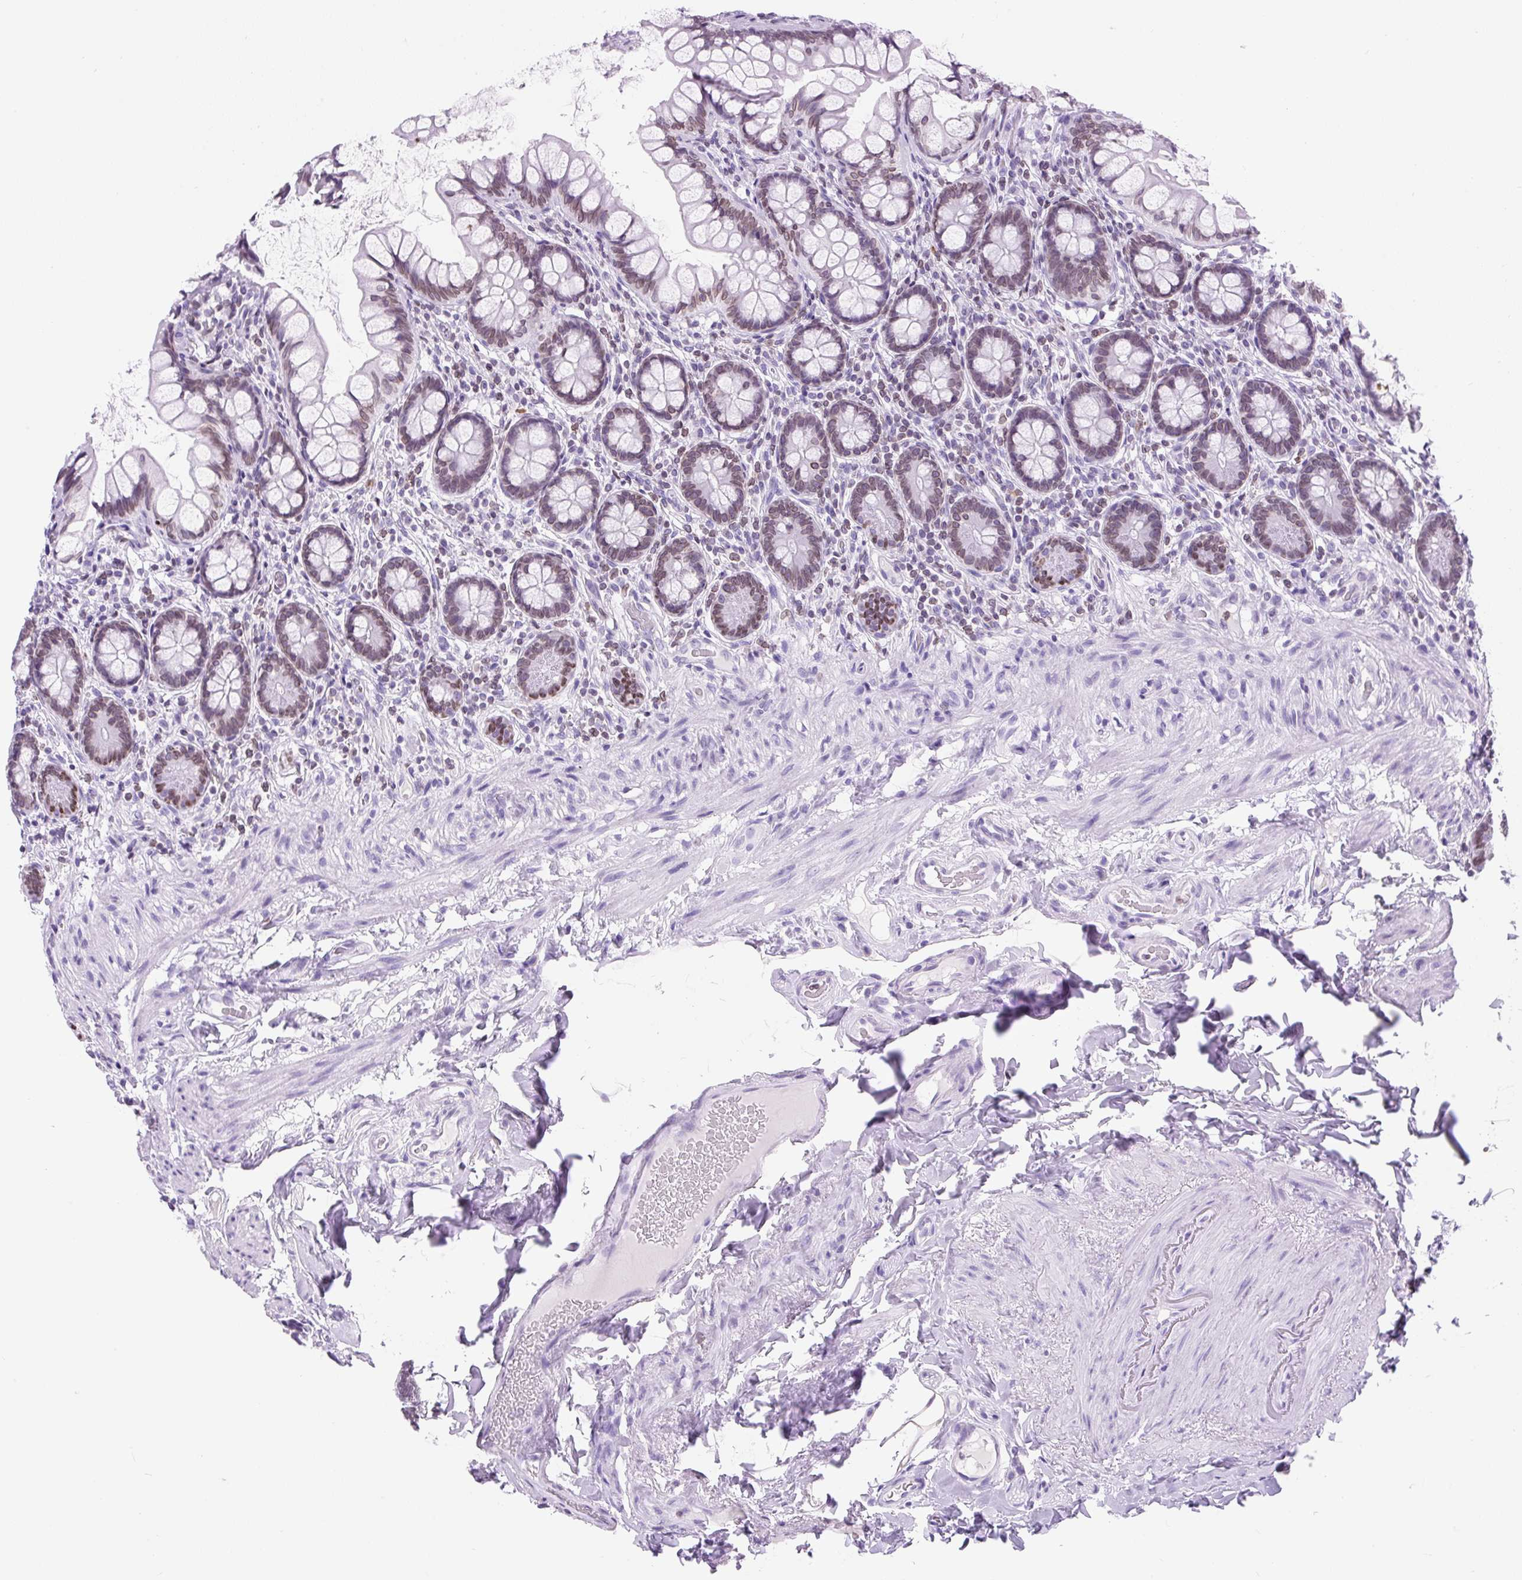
{"staining": {"intensity": "weak", "quantity": "25%-75%", "location": "cytoplasmic/membranous,nuclear"}, "tissue": "small intestine", "cell_type": "Glandular cells", "image_type": "normal", "snomed": [{"axis": "morphology", "description": "Normal tissue, NOS"}, {"axis": "topography", "description": "Small intestine"}], "caption": "Small intestine stained for a protein reveals weak cytoplasmic/membranous,nuclear positivity in glandular cells. (Stains: DAB in brown, nuclei in blue, Microscopy: brightfield microscopy at high magnification).", "gene": "VPREB1", "patient": {"sex": "male", "age": 70}}